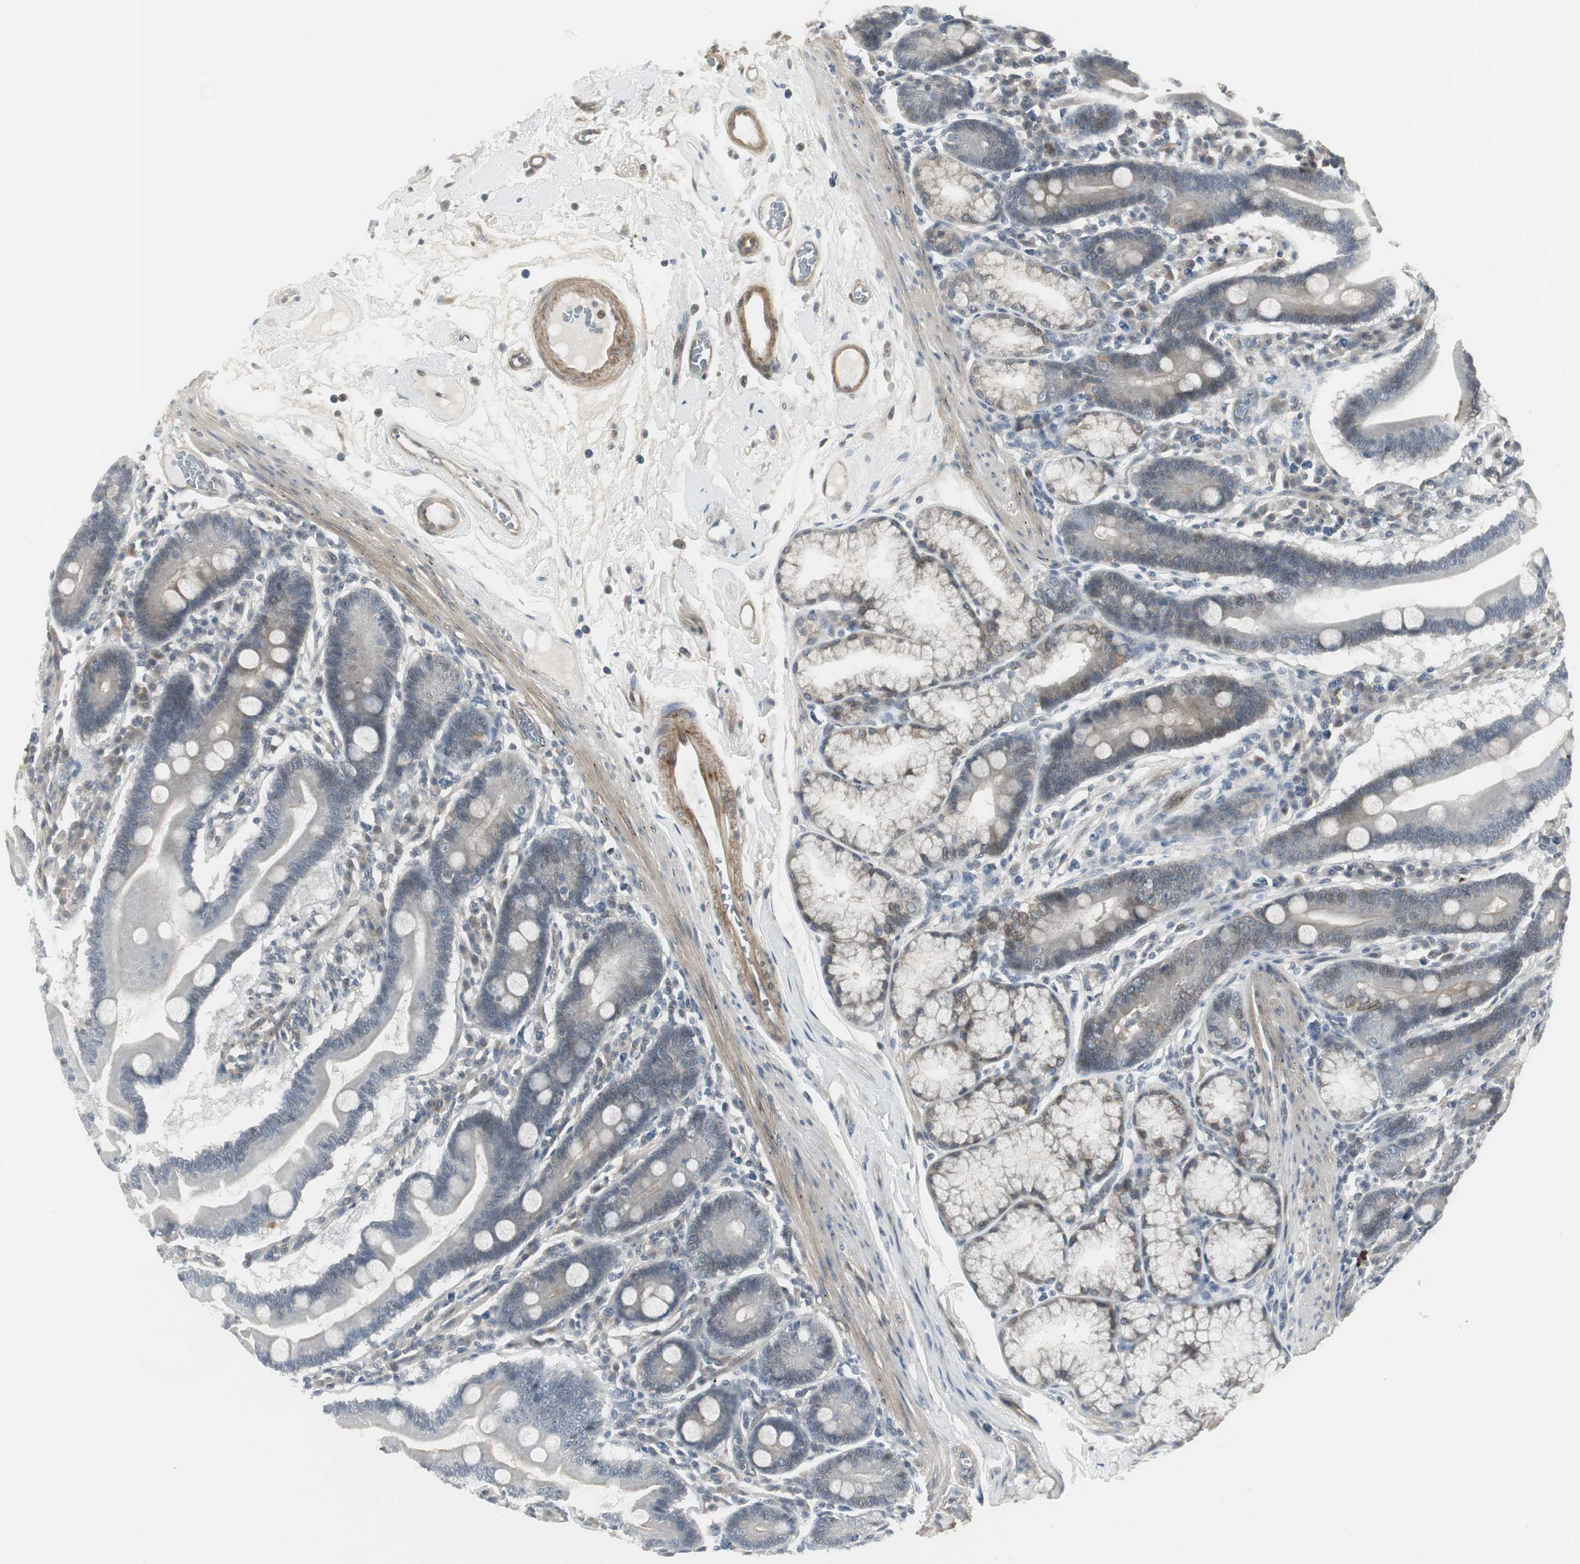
{"staining": {"intensity": "moderate", "quantity": "25%-75%", "location": "cytoplasmic/membranous"}, "tissue": "duodenum", "cell_type": "Glandular cells", "image_type": "normal", "snomed": [{"axis": "morphology", "description": "Normal tissue, NOS"}, {"axis": "topography", "description": "Duodenum"}], "caption": "A brown stain labels moderate cytoplasmic/membranous staining of a protein in glandular cells of unremarkable human duodenum.", "gene": "SCYL3", "patient": {"sex": "female", "age": 64}}